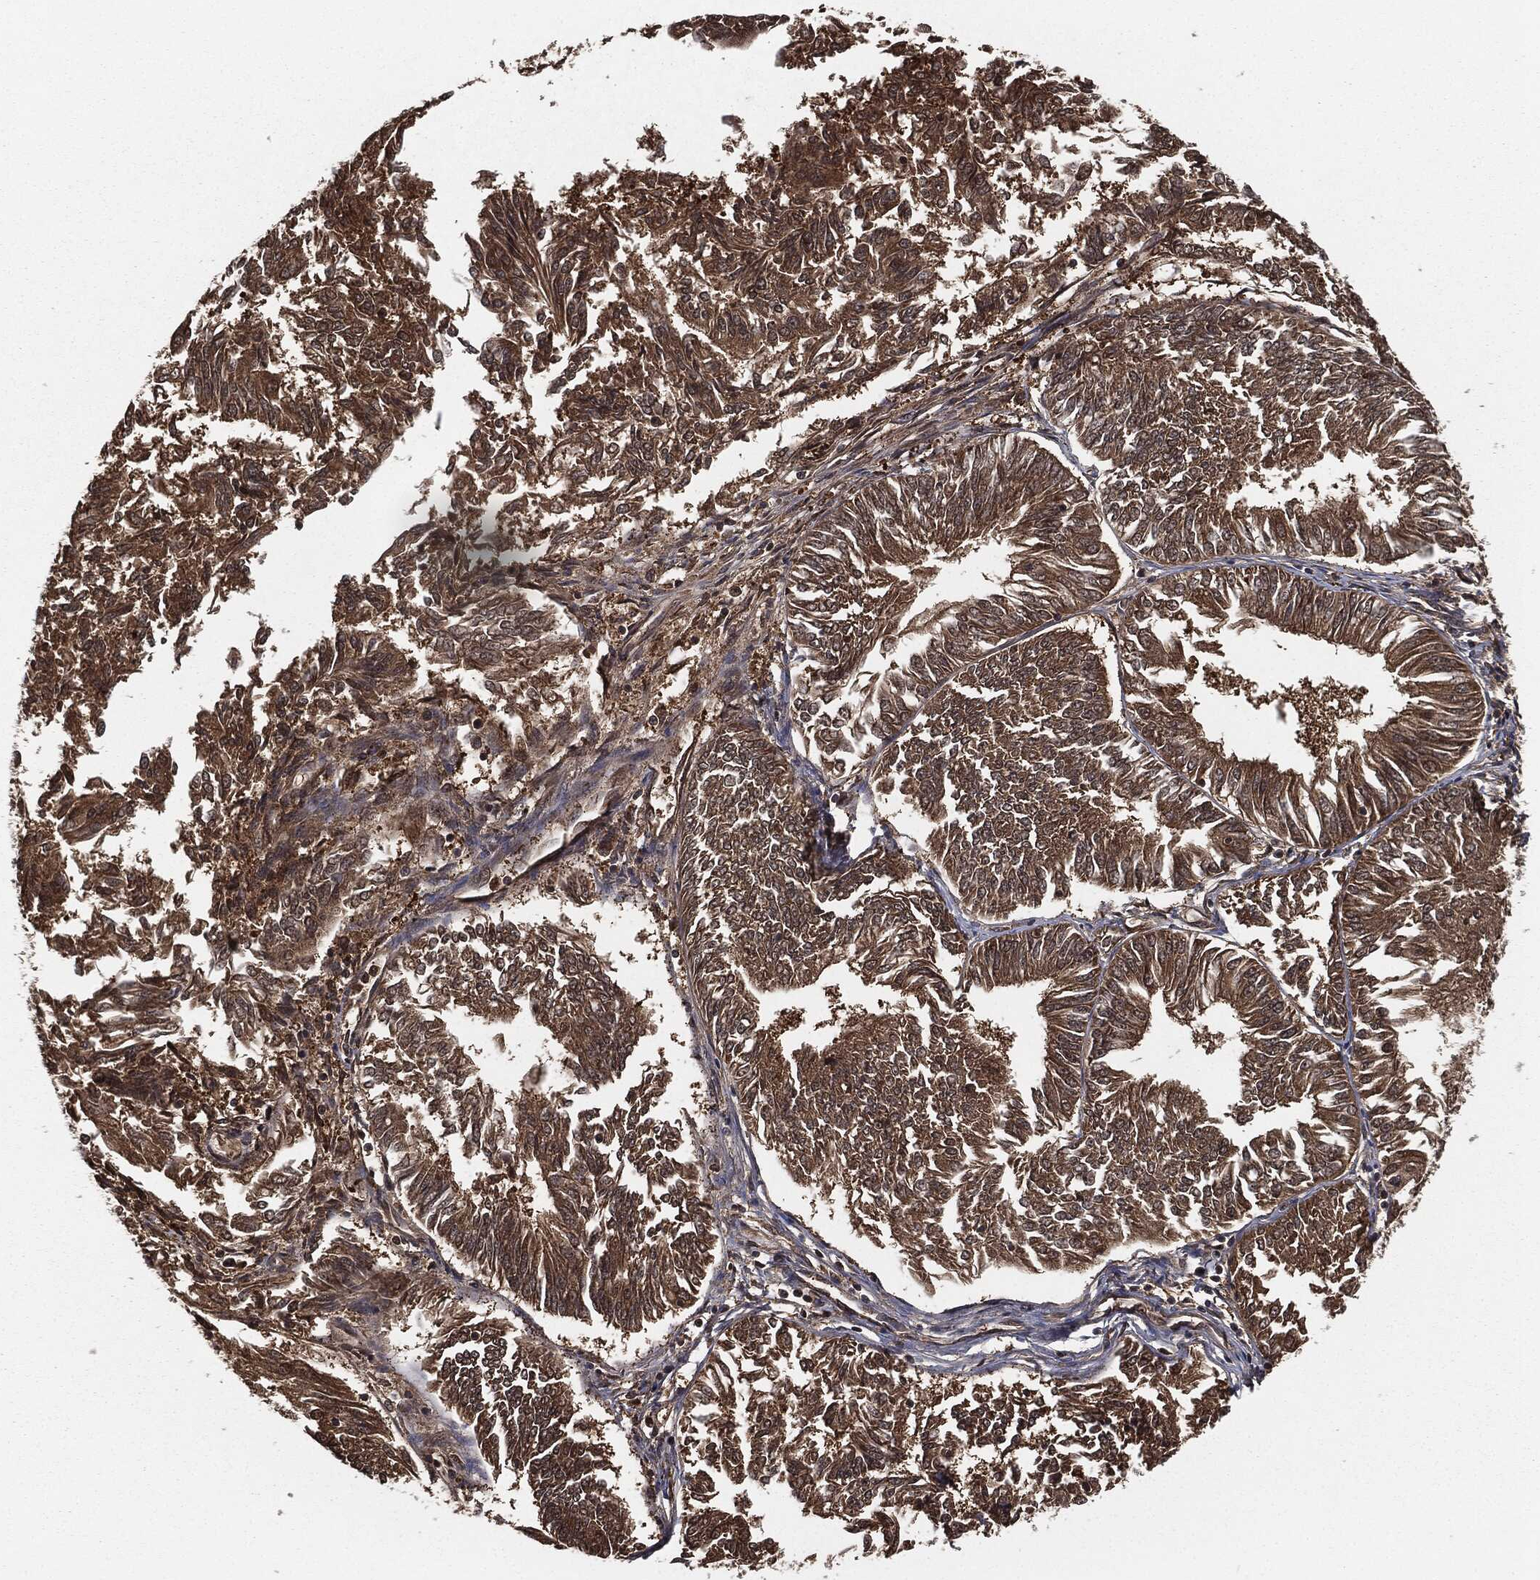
{"staining": {"intensity": "moderate", "quantity": ">75%", "location": "cytoplasmic/membranous"}, "tissue": "endometrial cancer", "cell_type": "Tumor cells", "image_type": "cancer", "snomed": [{"axis": "morphology", "description": "Adenocarcinoma, NOS"}, {"axis": "topography", "description": "Endometrium"}], "caption": "Protein analysis of endometrial cancer tissue demonstrates moderate cytoplasmic/membranous positivity in approximately >75% of tumor cells.", "gene": "CAPRIN2", "patient": {"sex": "female", "age": 58}}